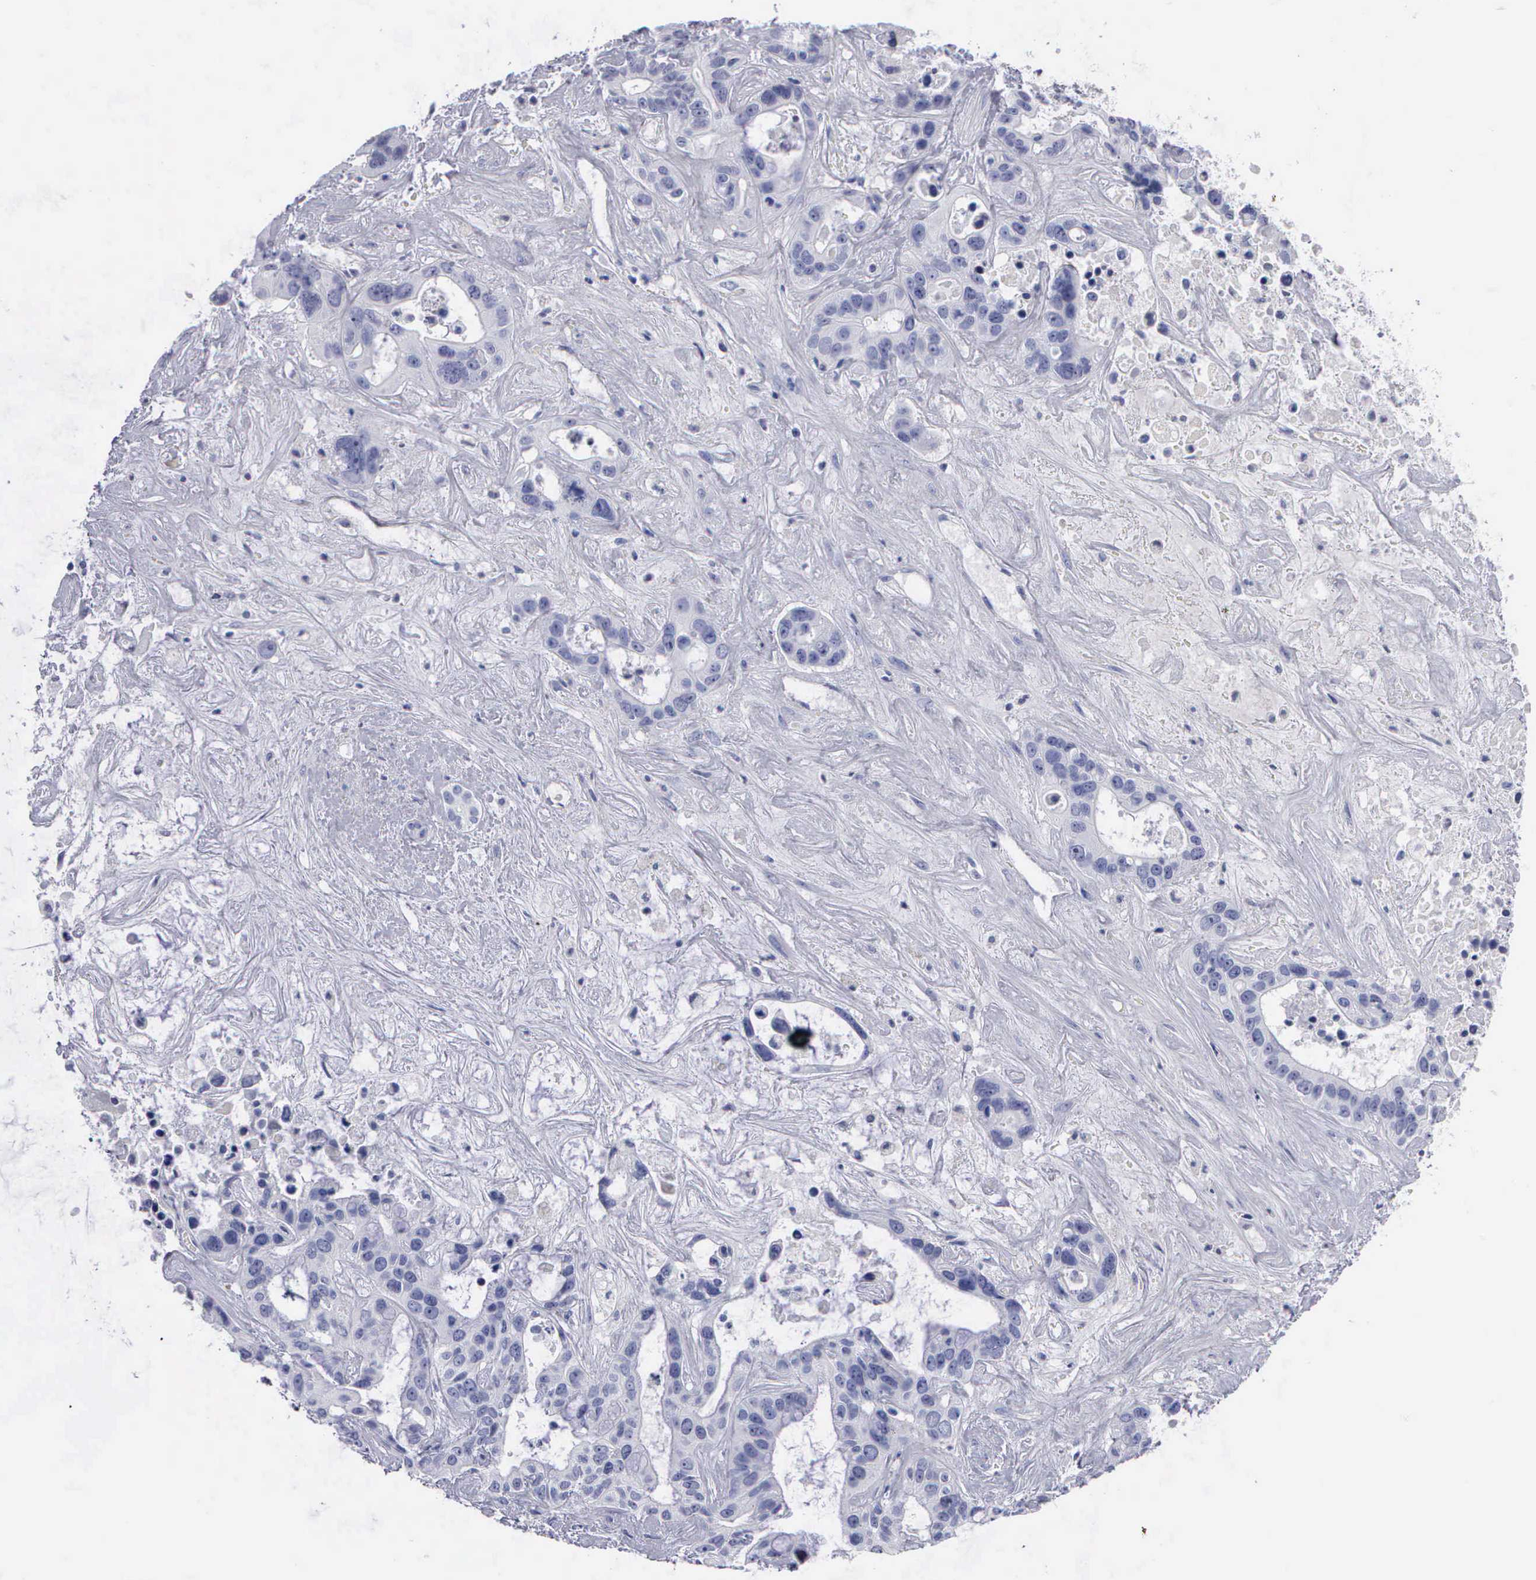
{"staining": {"intensity": "negative", "quantity": "none", "location": "none"}, "tissue": "liver cancer", "cell_type": "Tumor cells", "image_type": "cancer", "snomed": [{"axis": "morphology", "description": "Cholangiocarcinoma"}, {"axis": "topography", "description": "Liver"}], "caption": "This is an IHC histopathology image of human liver cancer. There is no expression in tumor cells.", "gene": "CYP19A1", "patient": {"sex": "female", "age": 65}}